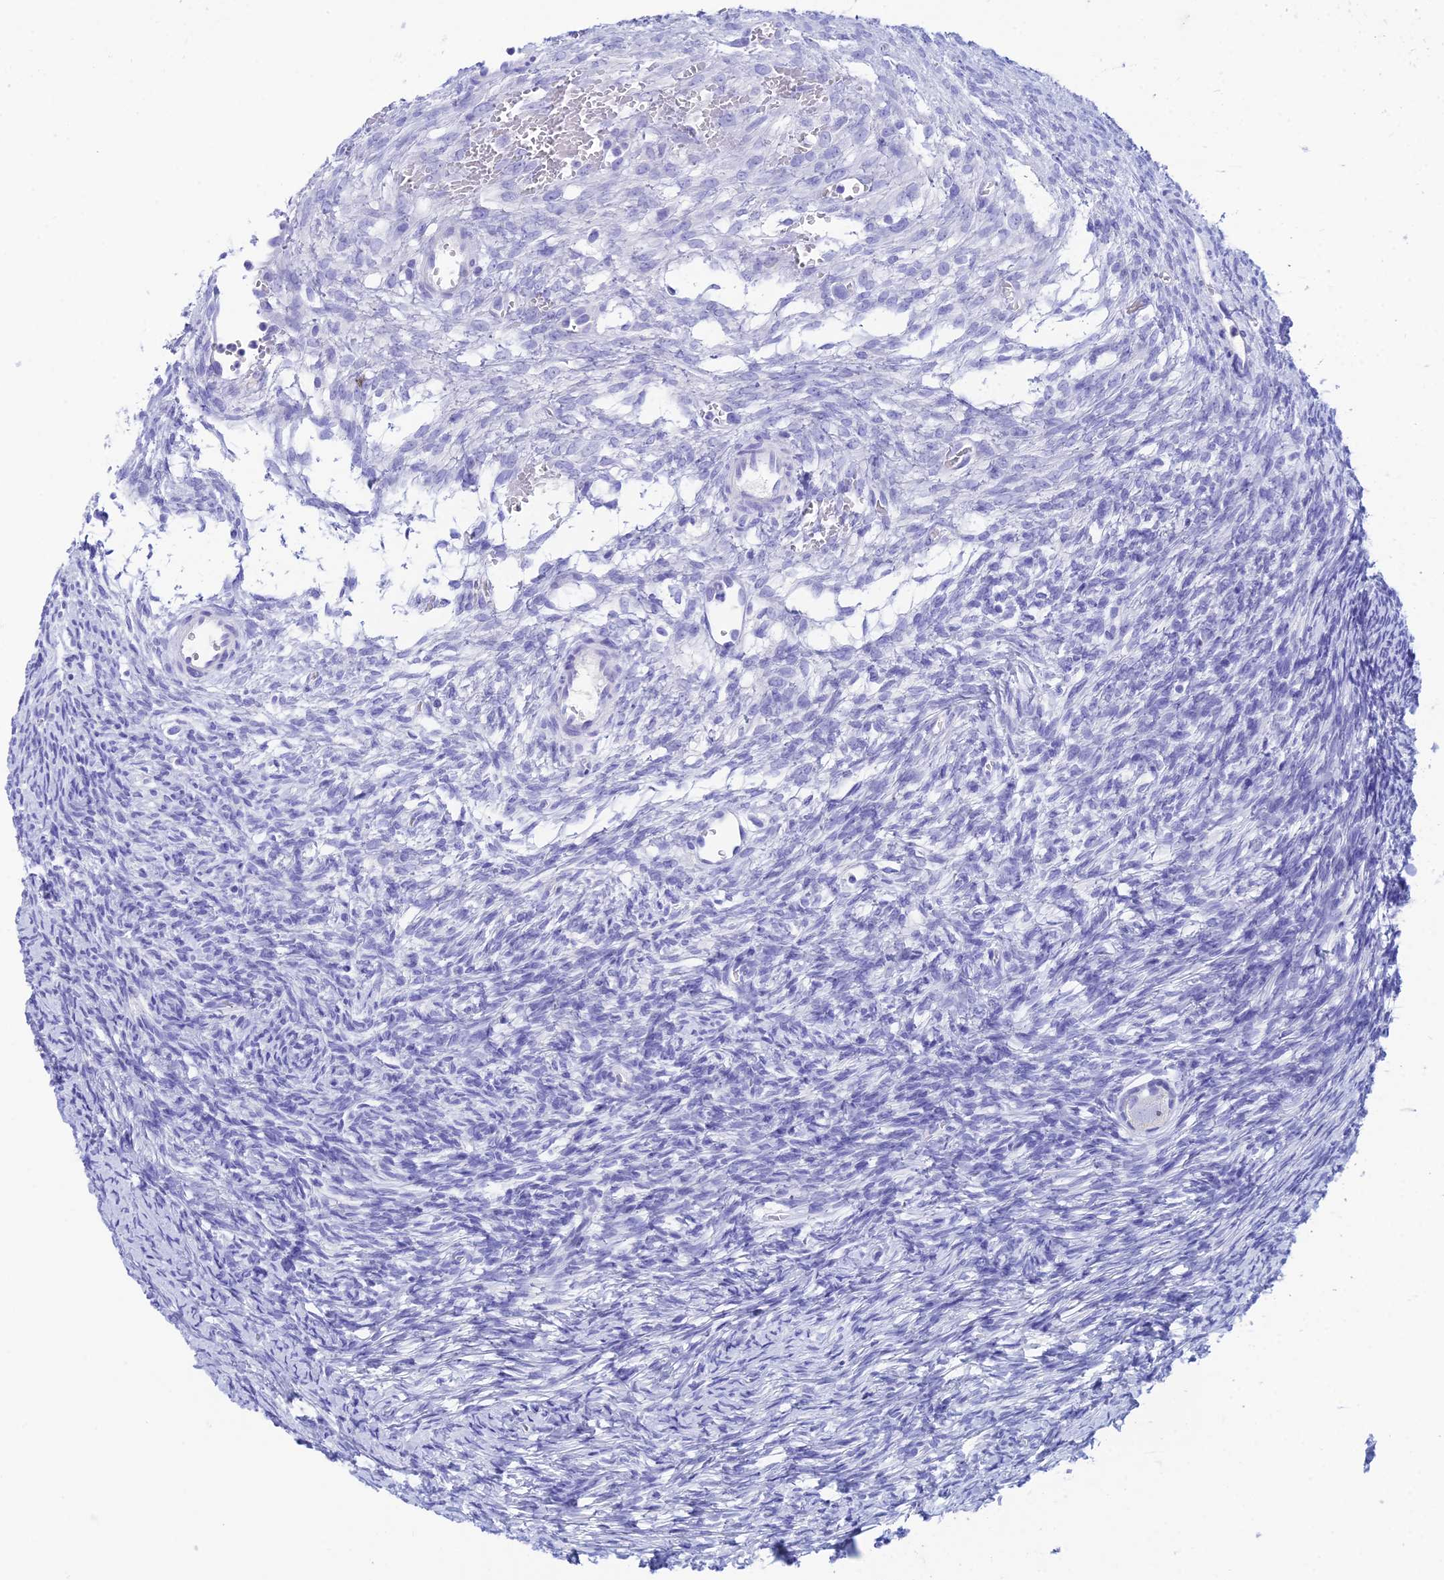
{"staining": {"intensity": "negative", "quantity": "none", "location": "none"}, "tissue": "ovary", "cell_type": "Follicle cells", "image_type": "normal", "snomed": [{"axis": "morphology", "description": "Normal tissue, NOS"}, {"axis": "topography", "description": "Ovary"}], "caption": "A photomicrograph of human ovary is negative for staining in follicle cells. (DAB (3,3'-diaminobenzidine) immunohistochemistry with hematoxylin counter stain).", "gene": "REG1A", "patient": {"sex": "female", "age": 39}}